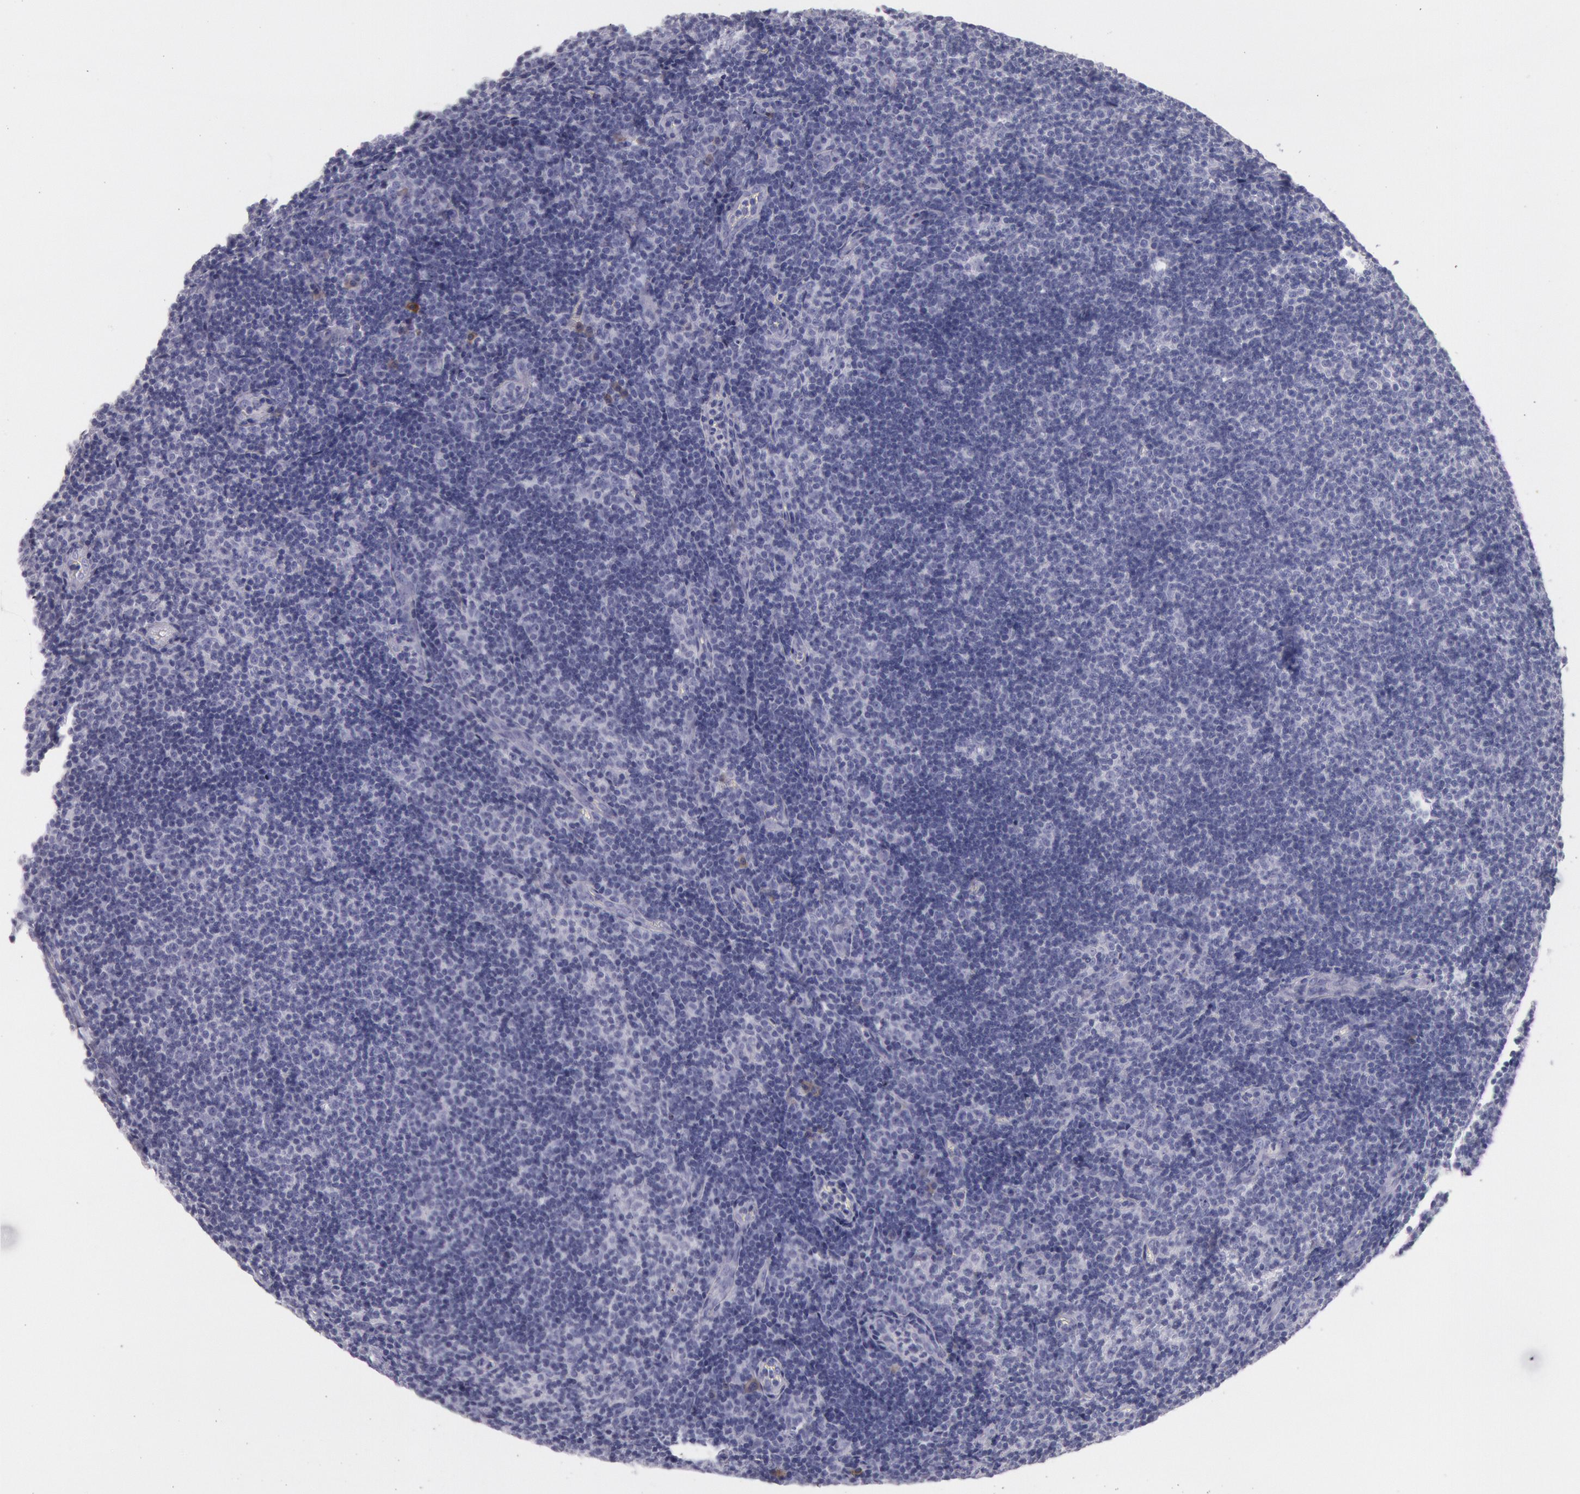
{"staining": {"intensity": "negative", "quantity": "none", "location": "none"}, "tissue": "lymphoma", "cell_type": "Tumor cells", "image_type": "cancer", "snomed": [{"axis": "morphology", "description": "Malignant lymphoma, non-Hodgkin's type, Low grade"}, {"axis": "topography", "description": "Lymph node"}], "caption": "There is no significant staining in tumor cells of lymphoma.", "gene": "EGFR", "patient": {"sex": "male", "age": 49}}